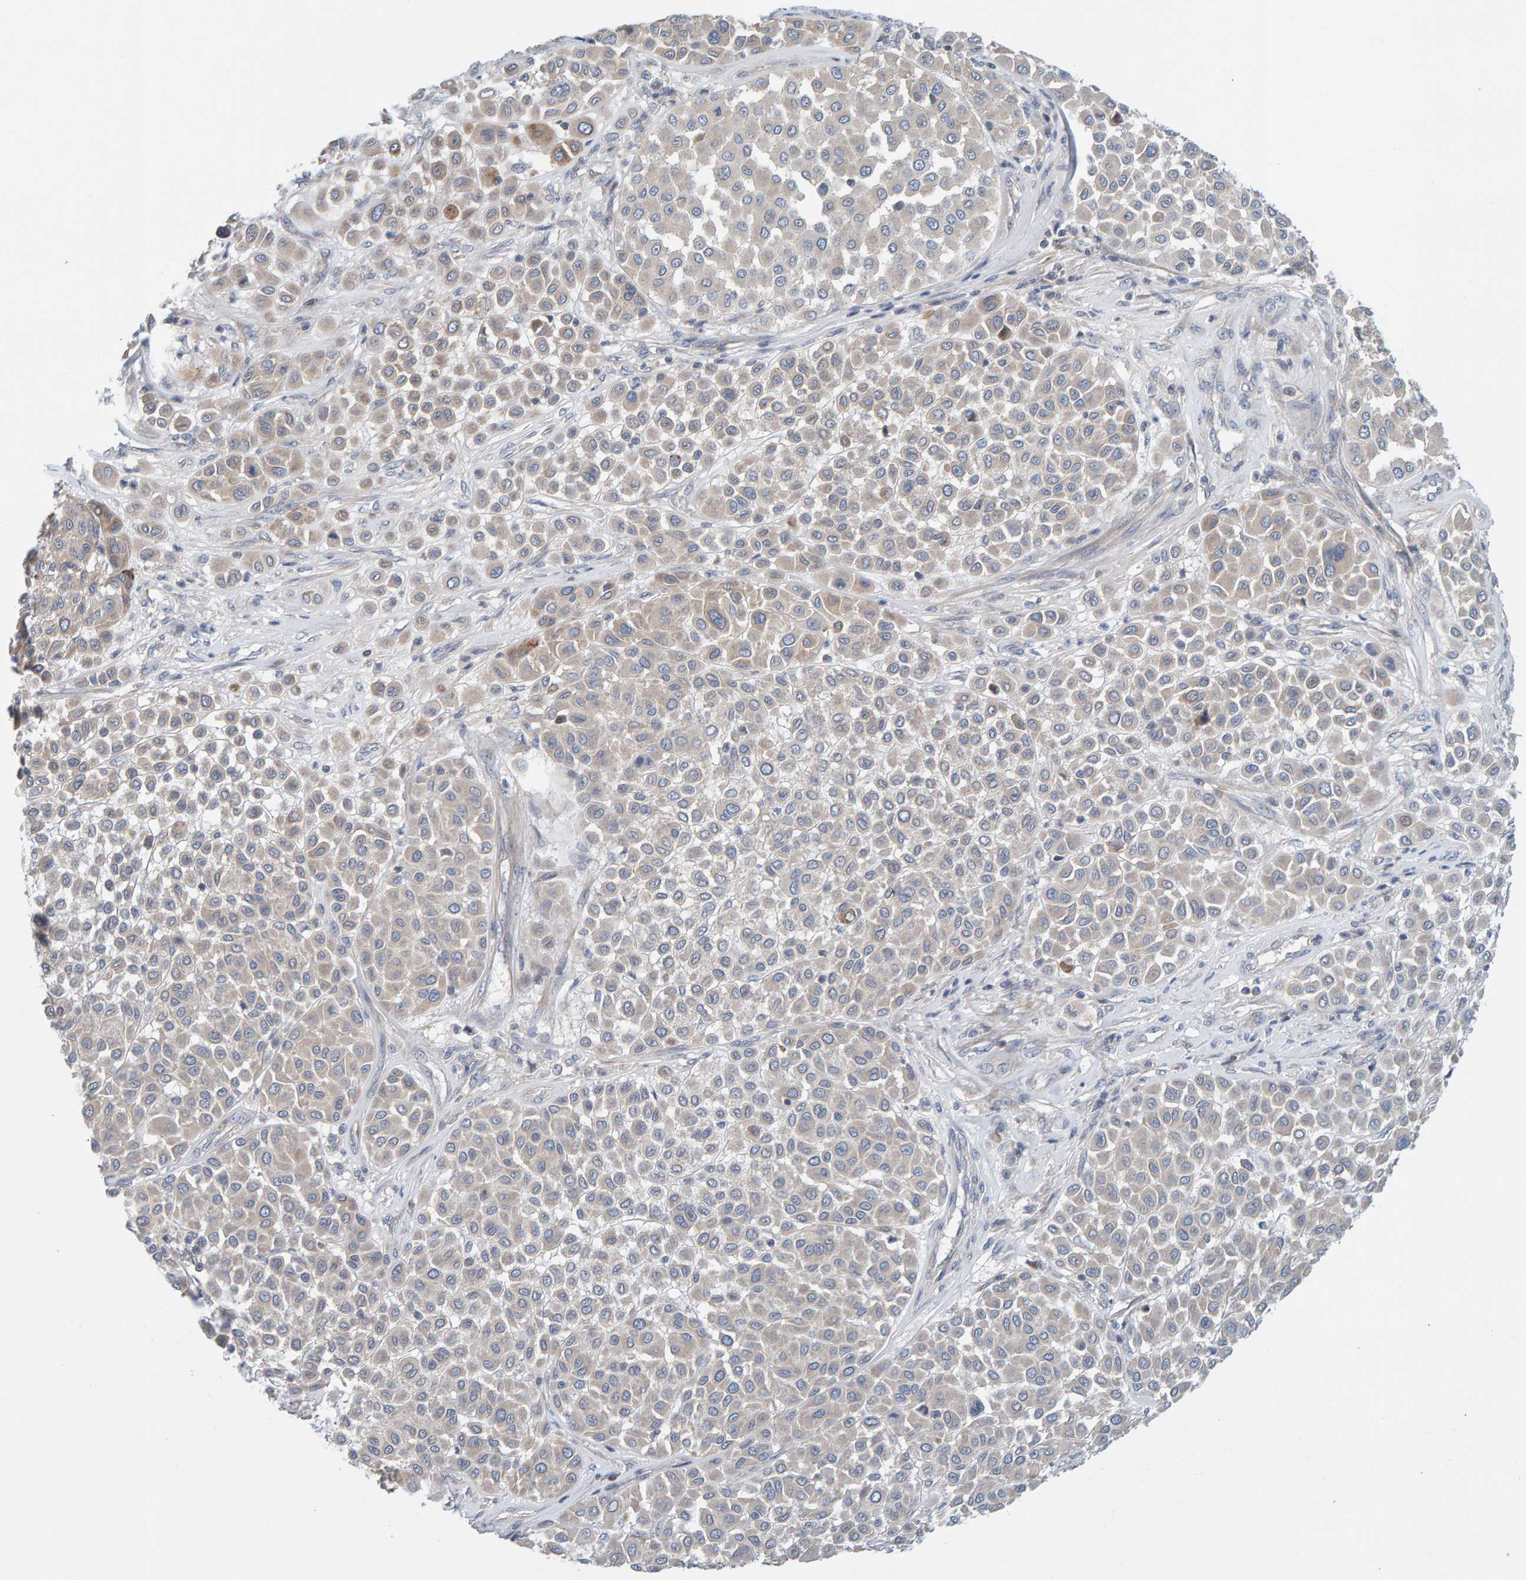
{"staining": {"intensity": "negative", "quantity": "none", "location": "none"}, "tissue": "melanoma", "cell_type": "Tumor cells", "image_type": "cancer", "snomed": [{"axis": "morphology", "description": "Malignant melanoma, Metastatic site"}, {"axis": "topography", "description": "Soft tissue"}], "caption": "Tumor cells are negative for protein expression in human melanoma. The staining was performed using DAB (3,3'-diaminobenzidine) to visualize the protein expression in brown, while the nuclei were stained in blue with hematoxylin (Magnification: 20x).", "gene": "CCM2", "patient": {"sex": "male", "age": 41}}